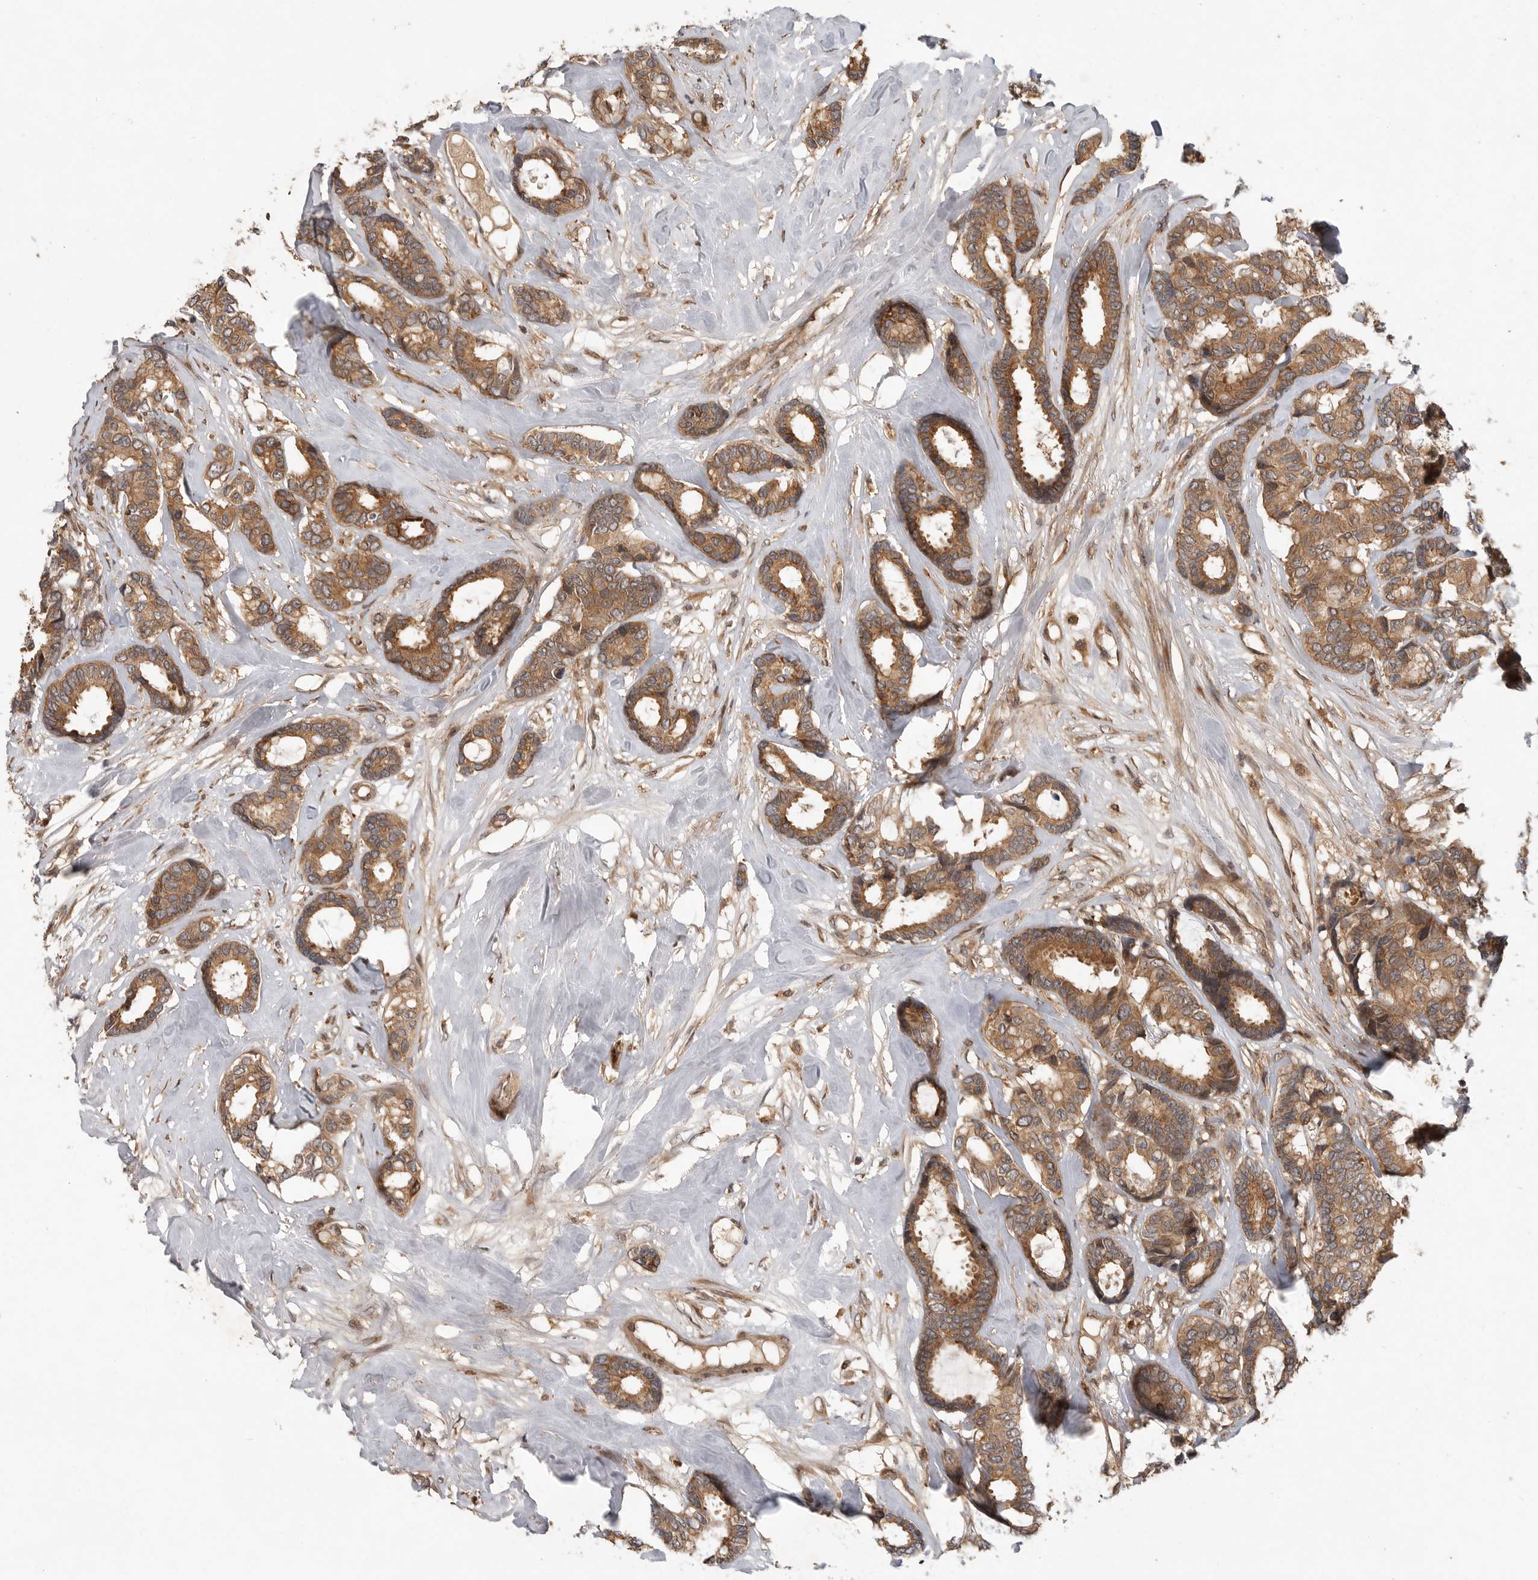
{"staining": {"intensity": "moderate", "quantity": ">75%", "location": "cytoplasmic/membranous"}, "tissue": "breast cancer", "cell_type": "Tumor cells", "image_type": "cancer", "snomed": [{"axis": "morphology", "description": "Duct carcinoma"}, {"axis": "topography", "description": "Breast"}], "caption": "Intraductal carcinoma (breast) stained for a protein displays moderate cytoplasmic/membranous positivity in tumor cells. The staining was performed using DAB, with brown indicating positive protein expression. Nuclei are stained blue with hematoxylin.", "gene": "OSBPL9", "patient": {"sex": "female", "age": 87}}